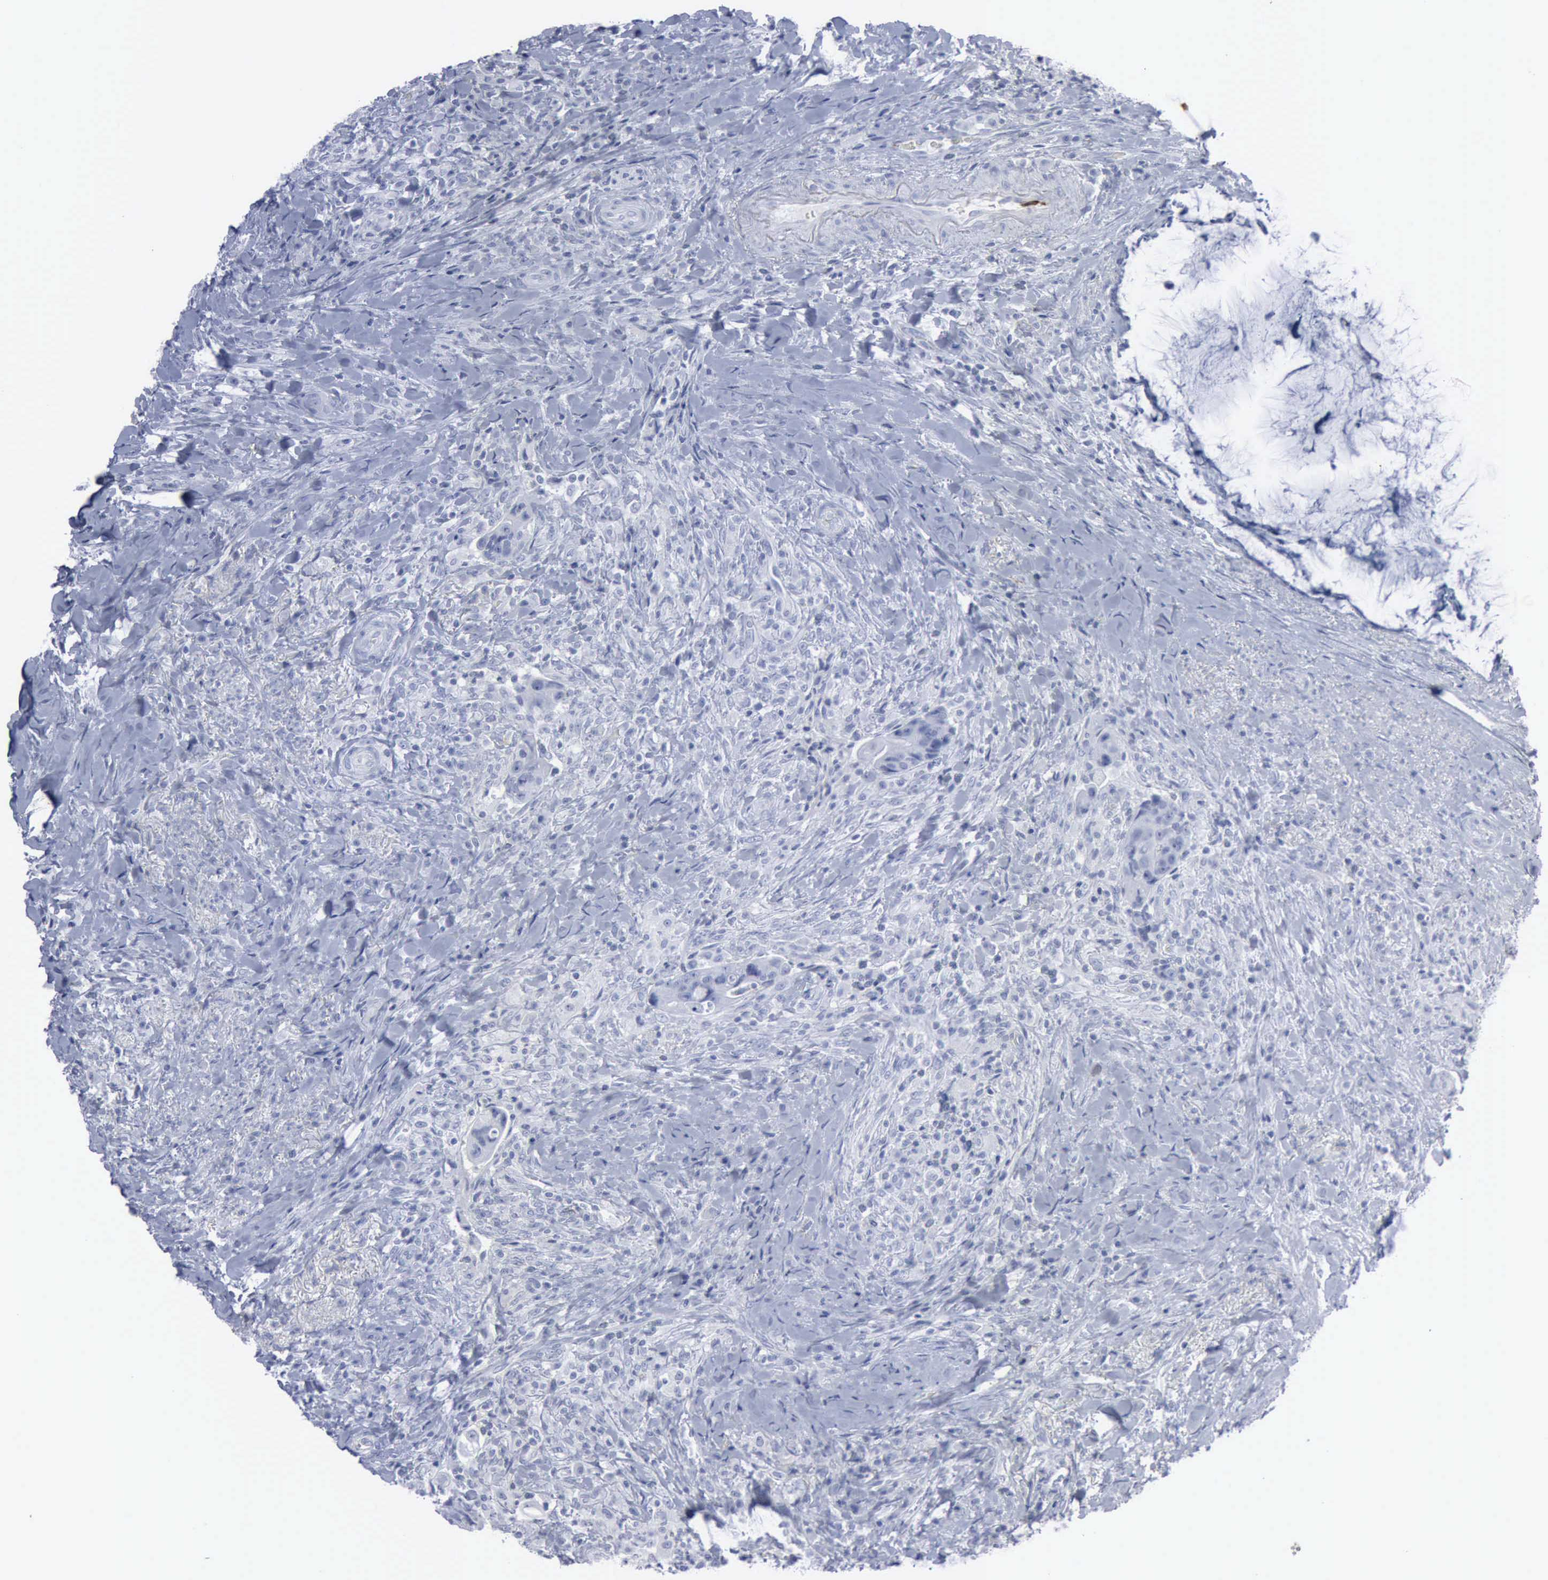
{"staining": {"intensity": "negative", "quantity": "none", "location": "none"}, "tissue": "colorectal cancer", "cell_type": "Tumor cells", "image_type": "cancer", "snomed": [{"axis": "morphology", "description": "Adenocarcinoma, NOS"}, {"axis": "topography", "description": "Rectum"}], "caption": "This photomicrograph is of colorectal adenocarcinoma stained with IHC to label a protein in brown with the nuclei are counter-stained blue. There is no expression in tumor cells.", "gene": "VCAM1", "patient": {"sex": "female", "age": 71}}